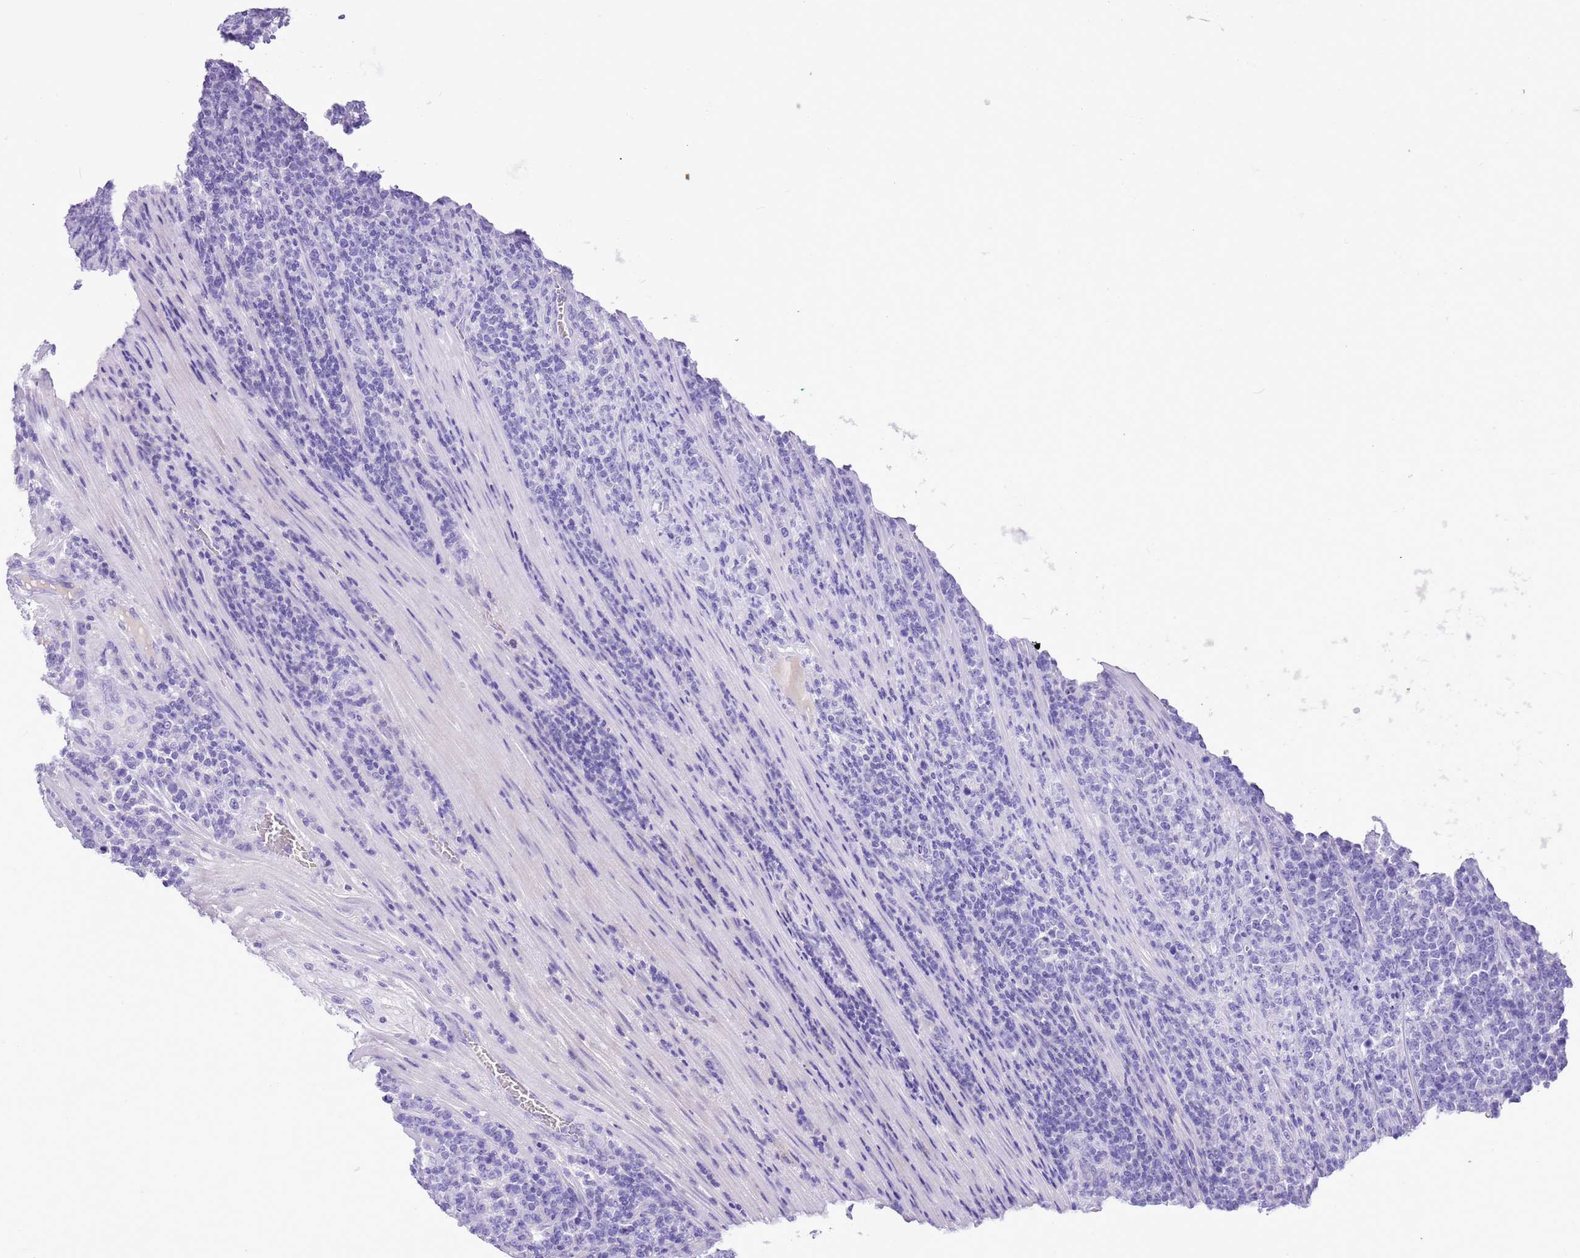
{"staining": {"intensity": "negative", "quantity": "none", "location": "none"}, "tissue": "lymphoma", "cell_type": "Tumor cells", "image_type": "cancer", "snomed": [{"axis": "morphology", "description": "Malignant lymphoma, non-Hodgkin's type, High grade"}, {"axis": "topography", "description": "Small intestine"}], "caption": "IHC micrograph of lymphoma stained for a protein (brown), which reveals no positivity in tumor cells. (DAB (3,3'-diaminobenzidine) immunohistochemistry (IHC) visualized using brightfield microscopy, high magnification).", "gene": "TBC1D10B", "patient": {"sex": "male", "age": 8}}